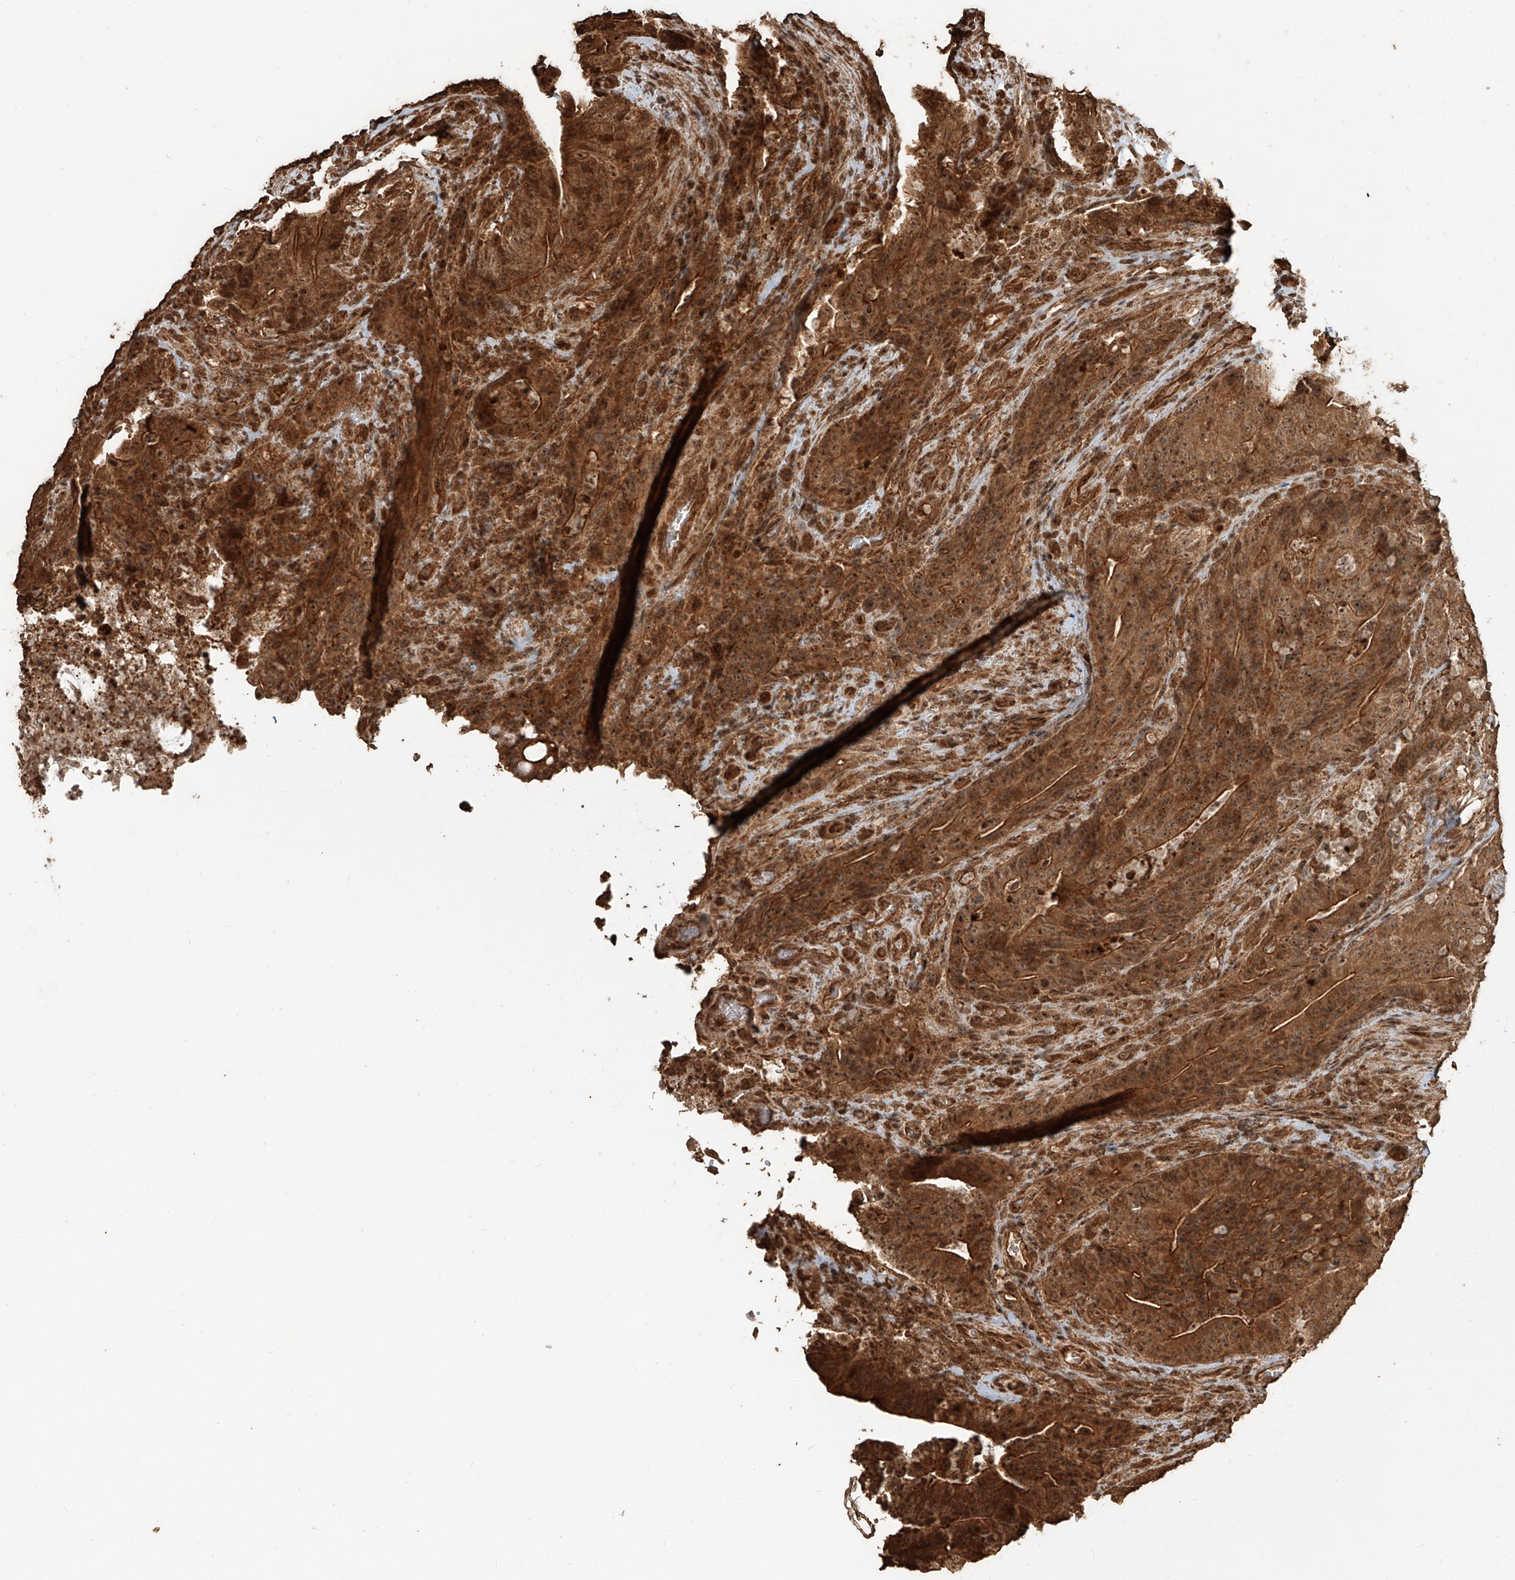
{"staining": {"intensity": "strong", "quantity": ">75%", "location": "cytoplasmic/membranous,nuclear"}, "tissue": "colorectal cancer", "cell_type": "Tumor cells", "image_type": "cancer", "snomed": [{"axis": "morphology", "description": "Normal tissue, NOS"}, {"axis": "topography", "description": "Colon"}], "caption": "IHC image of human colorectal cancer stained for a protein (brown), which exhibits high levels of strong cytoplasmic/membranous and nuclear expression in approximately >75% of tumor cells.", "gene": "ZNF660", "patient": {"sex": "female", "age": 82}}